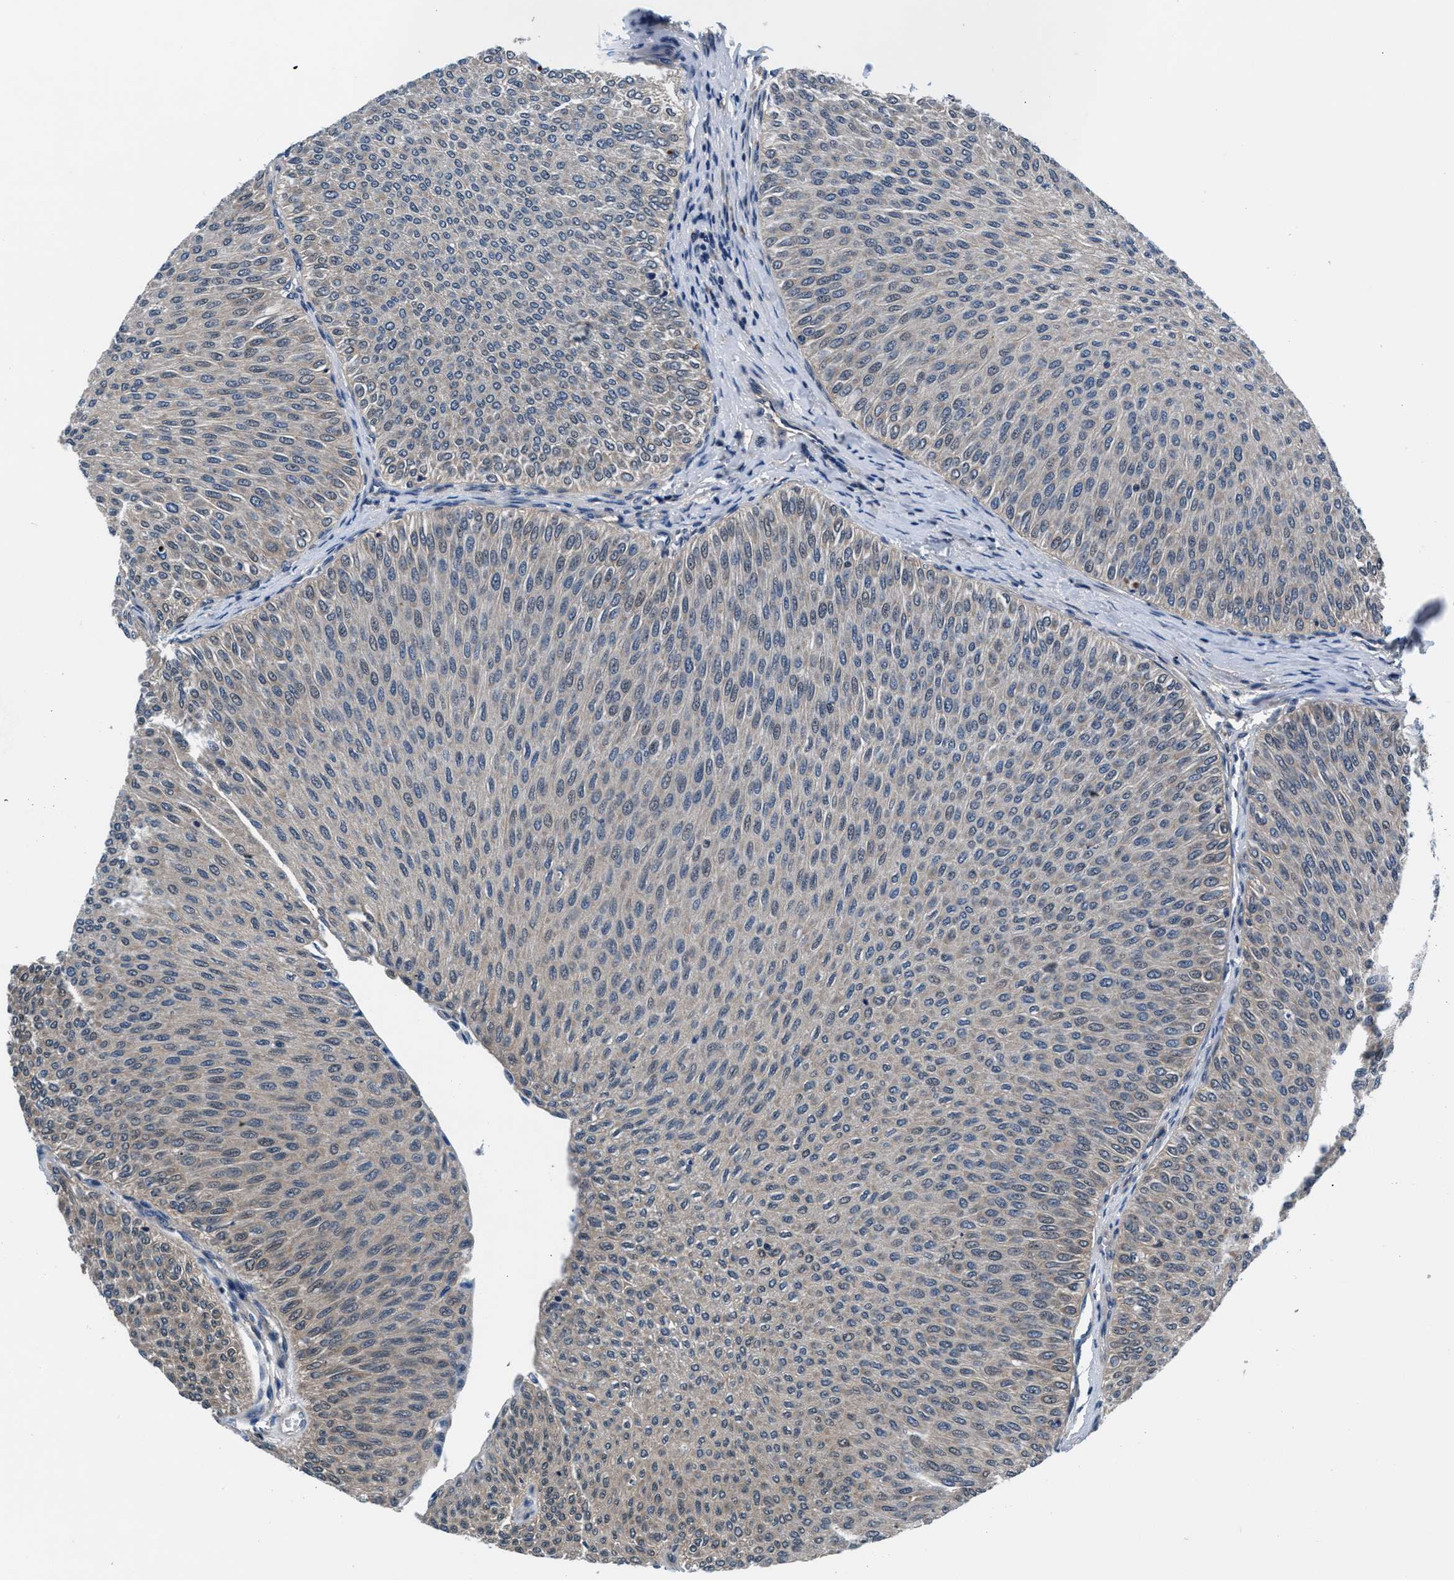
{"staining": {"intensity": "negative", "quantity": "none", "location": "none"}, "tissue": "urothelial cancer", "cell_type": "Tumor cells", "image_type": "cancer", "snomed": [{"axis": "morphology", "description": "Urothelial carcinoma, Low grade"}, {"axis": "topography", "description": "Urinary bladder"}], "caption": "There is no significant expression in tumor cells of urothelial carcinoma (low-grade).", "gene": "PRPSAP2", "patient": {"sex": "male", "age": 78}}